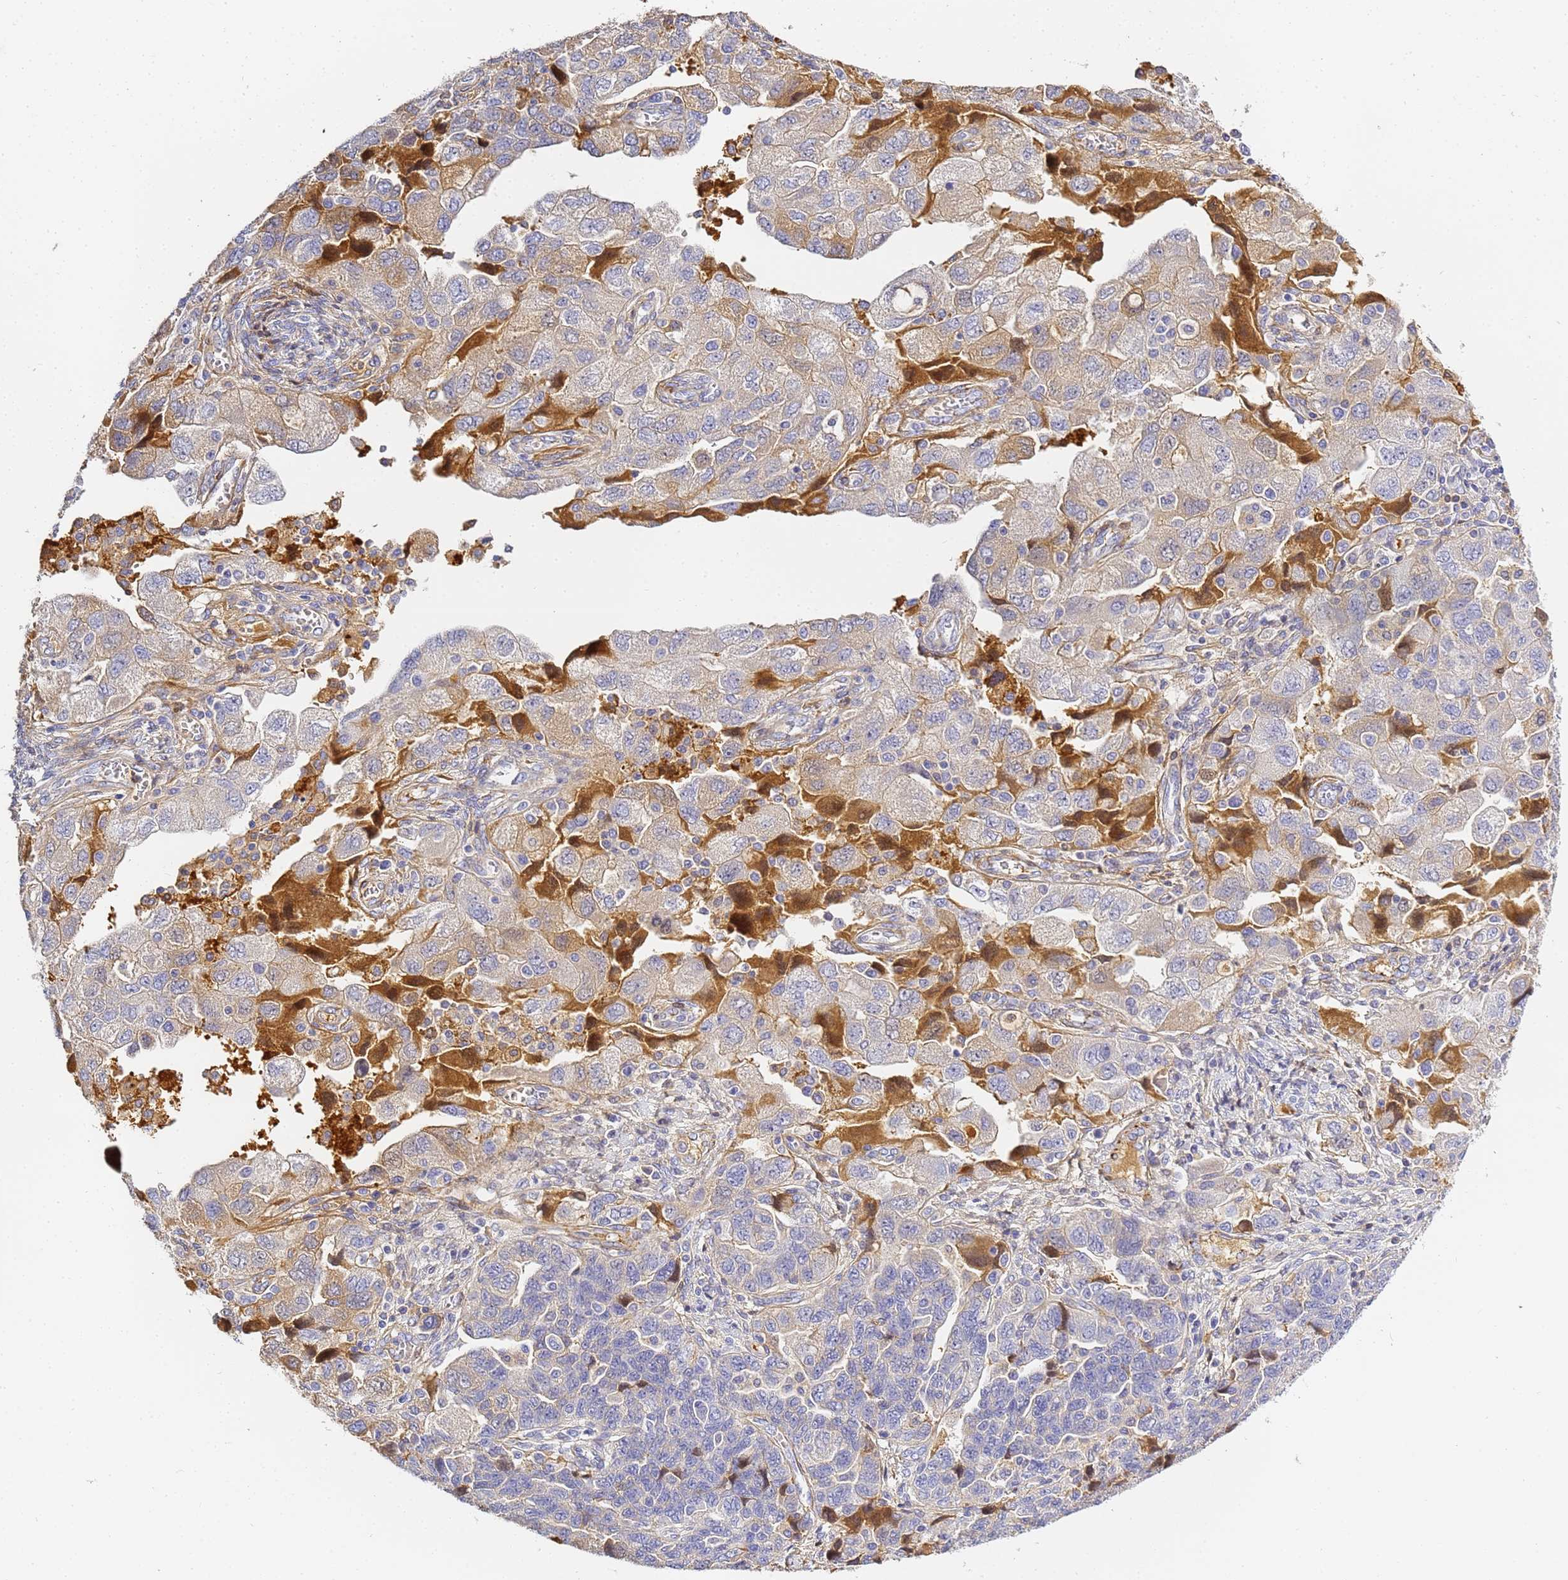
{"staining": {"intensity": "moderate", "quantity": "<25%", "location": "cytoplasmic/membranous"}, "tissue": "ovarian cancer", "cell_type": "Tumor cells", "image_type": "cancer", "snomed": [{"axis": "morphology", "description": "Carcinoma, NOS"}, {"axis": "morphology", "description": "Cystadenocarcinoma, serous, NOS"}, {"axis": "topography", "description": "Ovary"}], "caption": "Immunohistochemical staining of human carcinoma (ovarian) shows moderate cytoplasmic/membranous protein positivity in about <25% of tumor cells.", "gene": "CFH", "patient": {"sex": "female", "age": 69}}